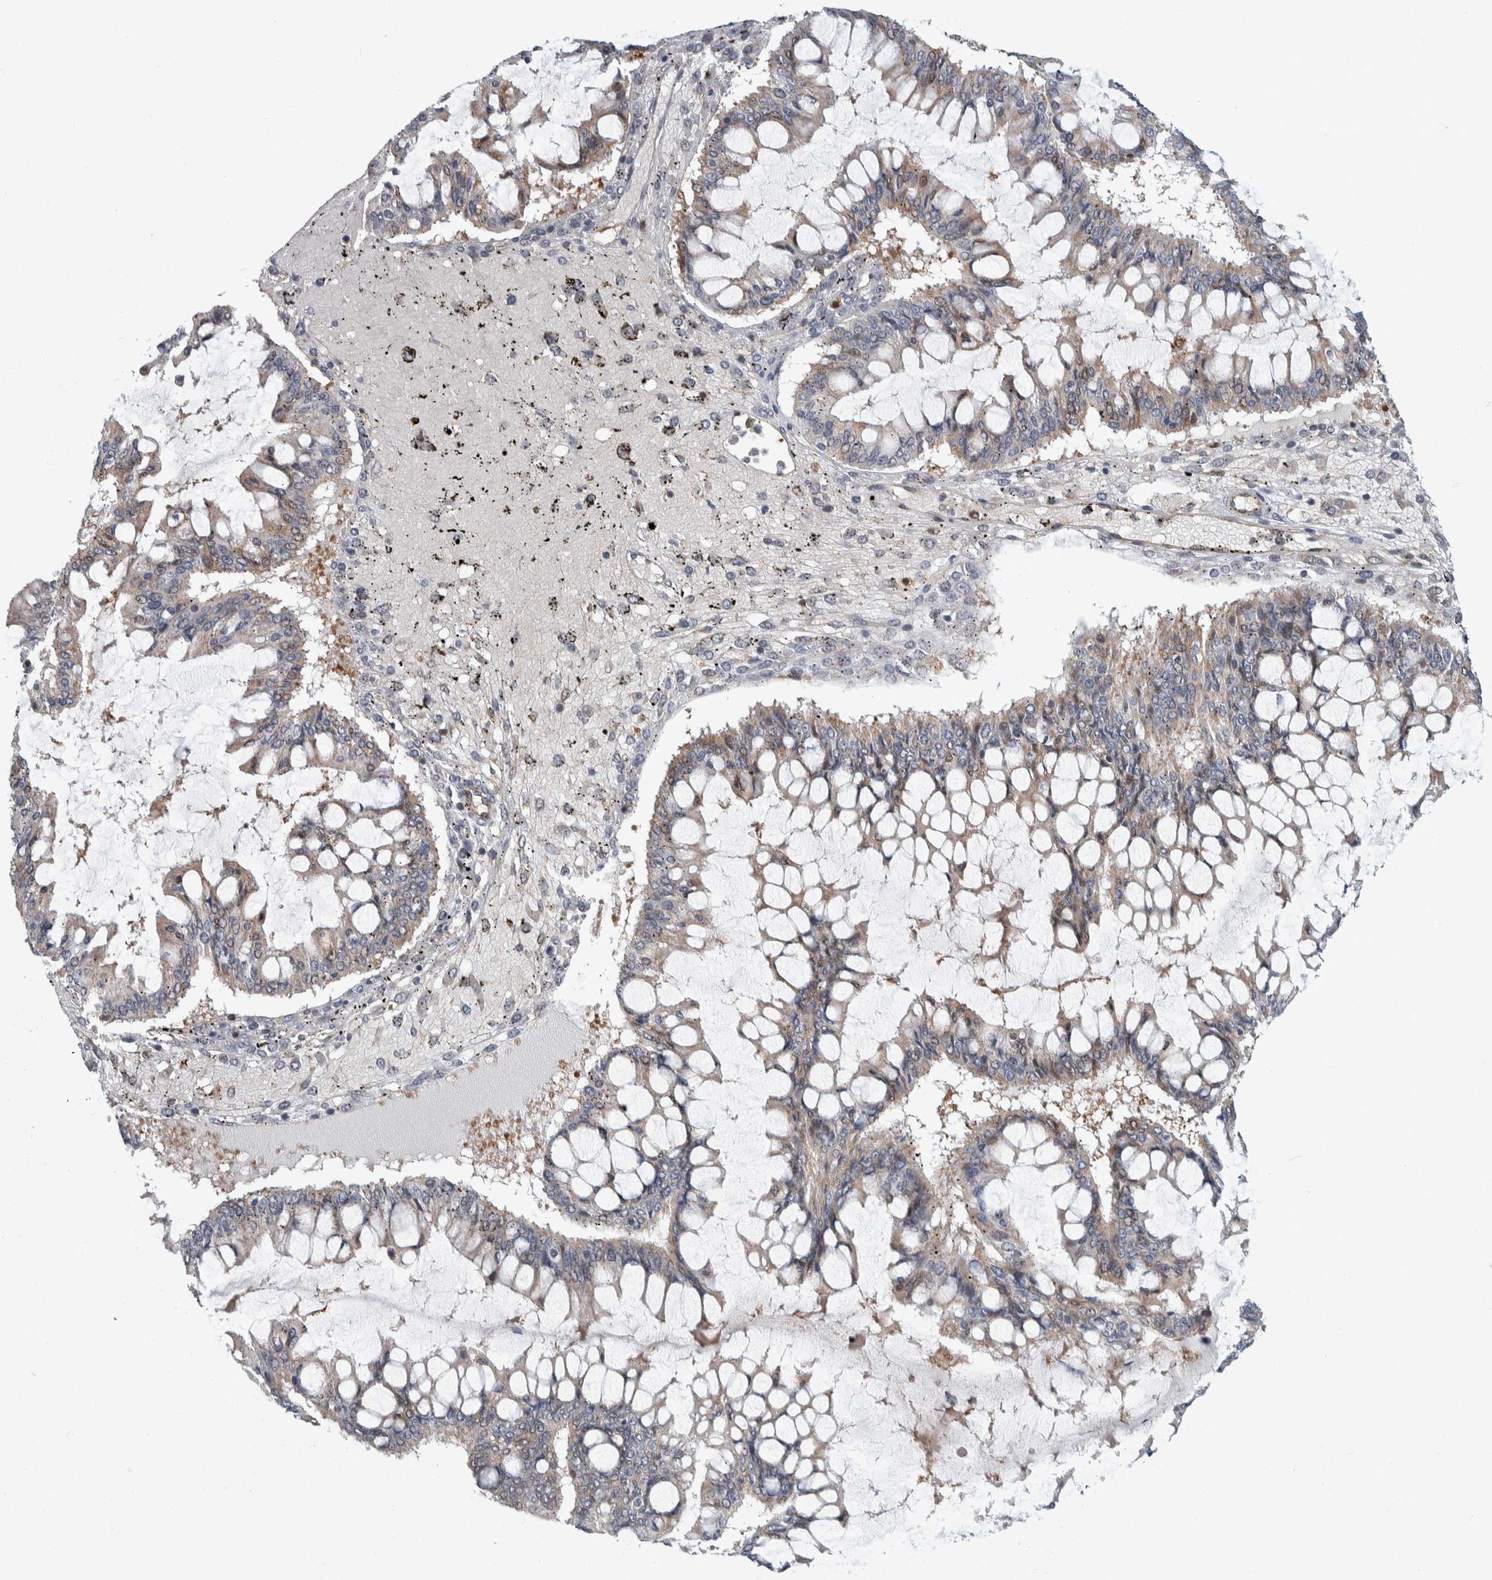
{"staining": {"intensity": "weak", "quantity": "<25%", "location": "cytoplasmic/membranous"}, "tissue": "ovarian cancer", "cell_type": "Tumor cells", "image_type": "cancer", "snomed": [{"axis": "morphology", "description": "Cystadenocarcinoma, mucinous, NOS"}, {"axis": "topography", "description": "Ovary"}], "caption": "DAB (3,3'-diaminobenzidine) immunohistochemical staining of human ovarian cancer (mucinous cystadenocarcinoma) shows no significant staining in tumor cells.", "gene": "PTPA", "patient": {"sex": "female", "age": 73}}